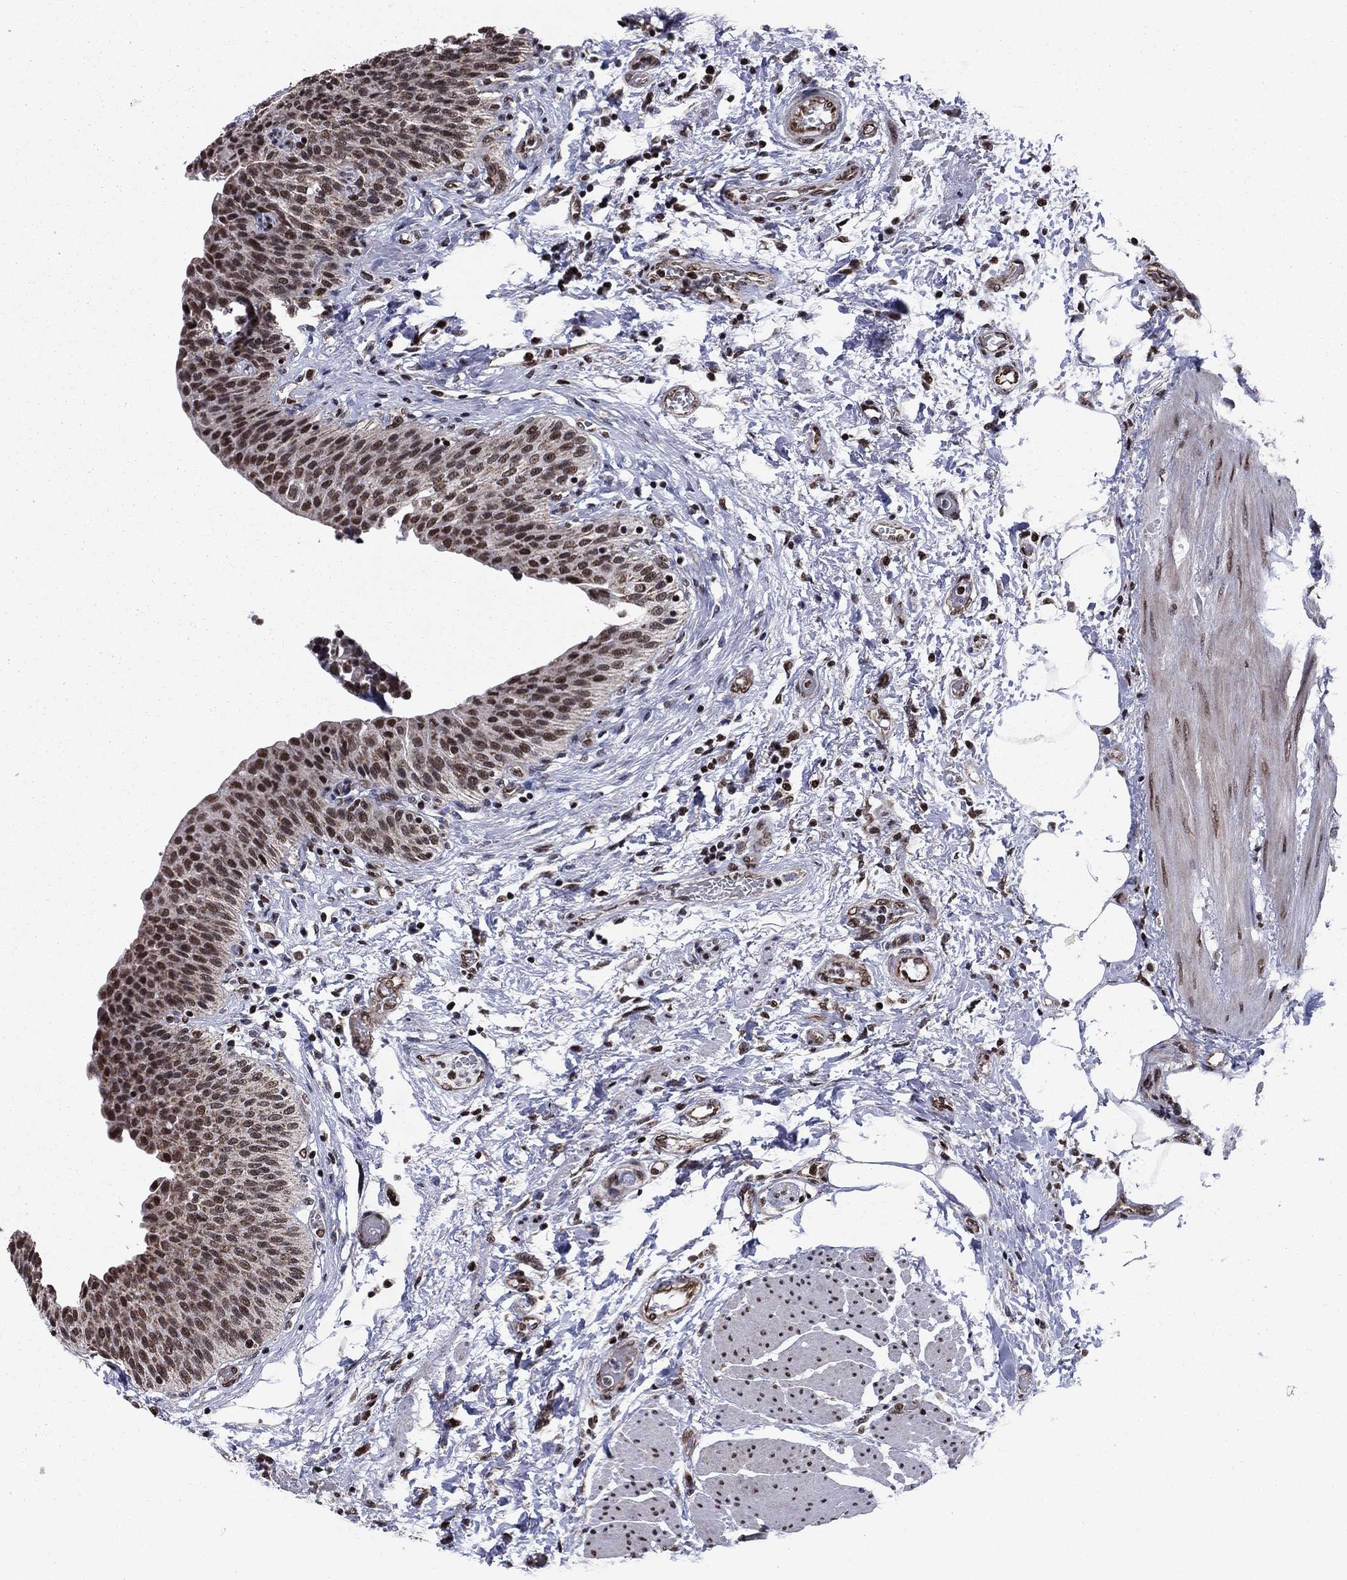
{"staining": {"intensity": "moderate", "quantity": ">75%", "location": "nuclear"}, "tissue": "urinary bladder", "cell_type": "Urothelial cells", "image_type": "normal", "snomed": [{"axis": "morphology", "description": "Normal tissue, NOS"}, {"axis": "morphology", "description": "Metaplasia, NOS"}, {"axis": "topography", "description": "Urinary bladder"}], "caption": "A high-resolution histopathology image shows immunohistochemistry (IHC) staining of unremarkable urinary bladder, which demonstrates moderate nuclear expression in approximately >75% of urothelial cells.", "gene": "N4BP2", "patient": {"sex": "male", "age": 68}}